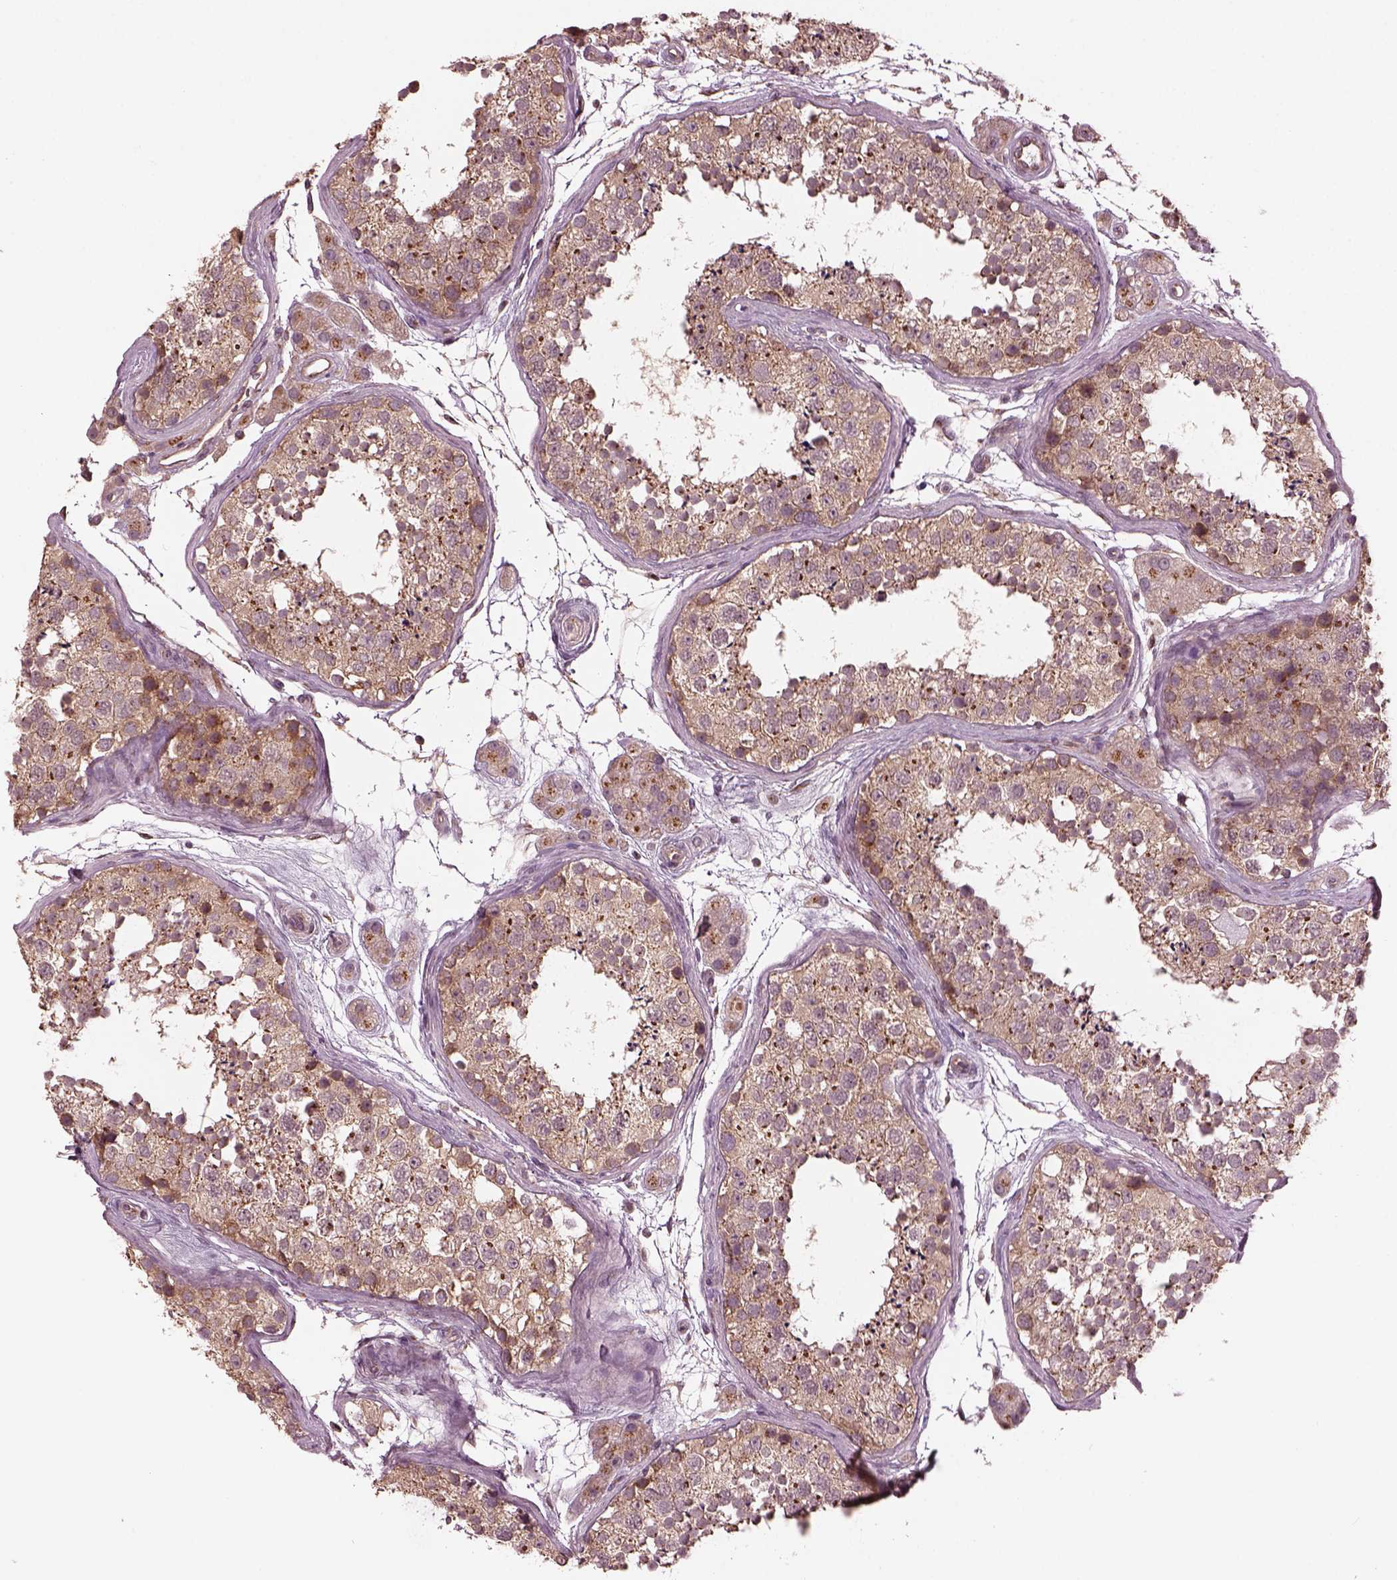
{"staining": {"intensity": "moderate", "quantity": "25%-75%", "location": "cytoplasmic/membranous"}, "tissue": "testis", "cell_type": "Cells in seminiferous ducts", "image_type": "normal", "snomed": [{"axis": "morphology", "description": "Normal tissue, NOS"}, {"axis": "topography", "description": "Testis"}], "caption": "Unremarkable testis displays moderate cytoplasmic/membranous positivity in approximately 25%-75% of cells in seminiferous ducts, visualized by immunohistochemistry.", "gene": "RUFY3", "patient": {"sex": "male", "age": 41}}